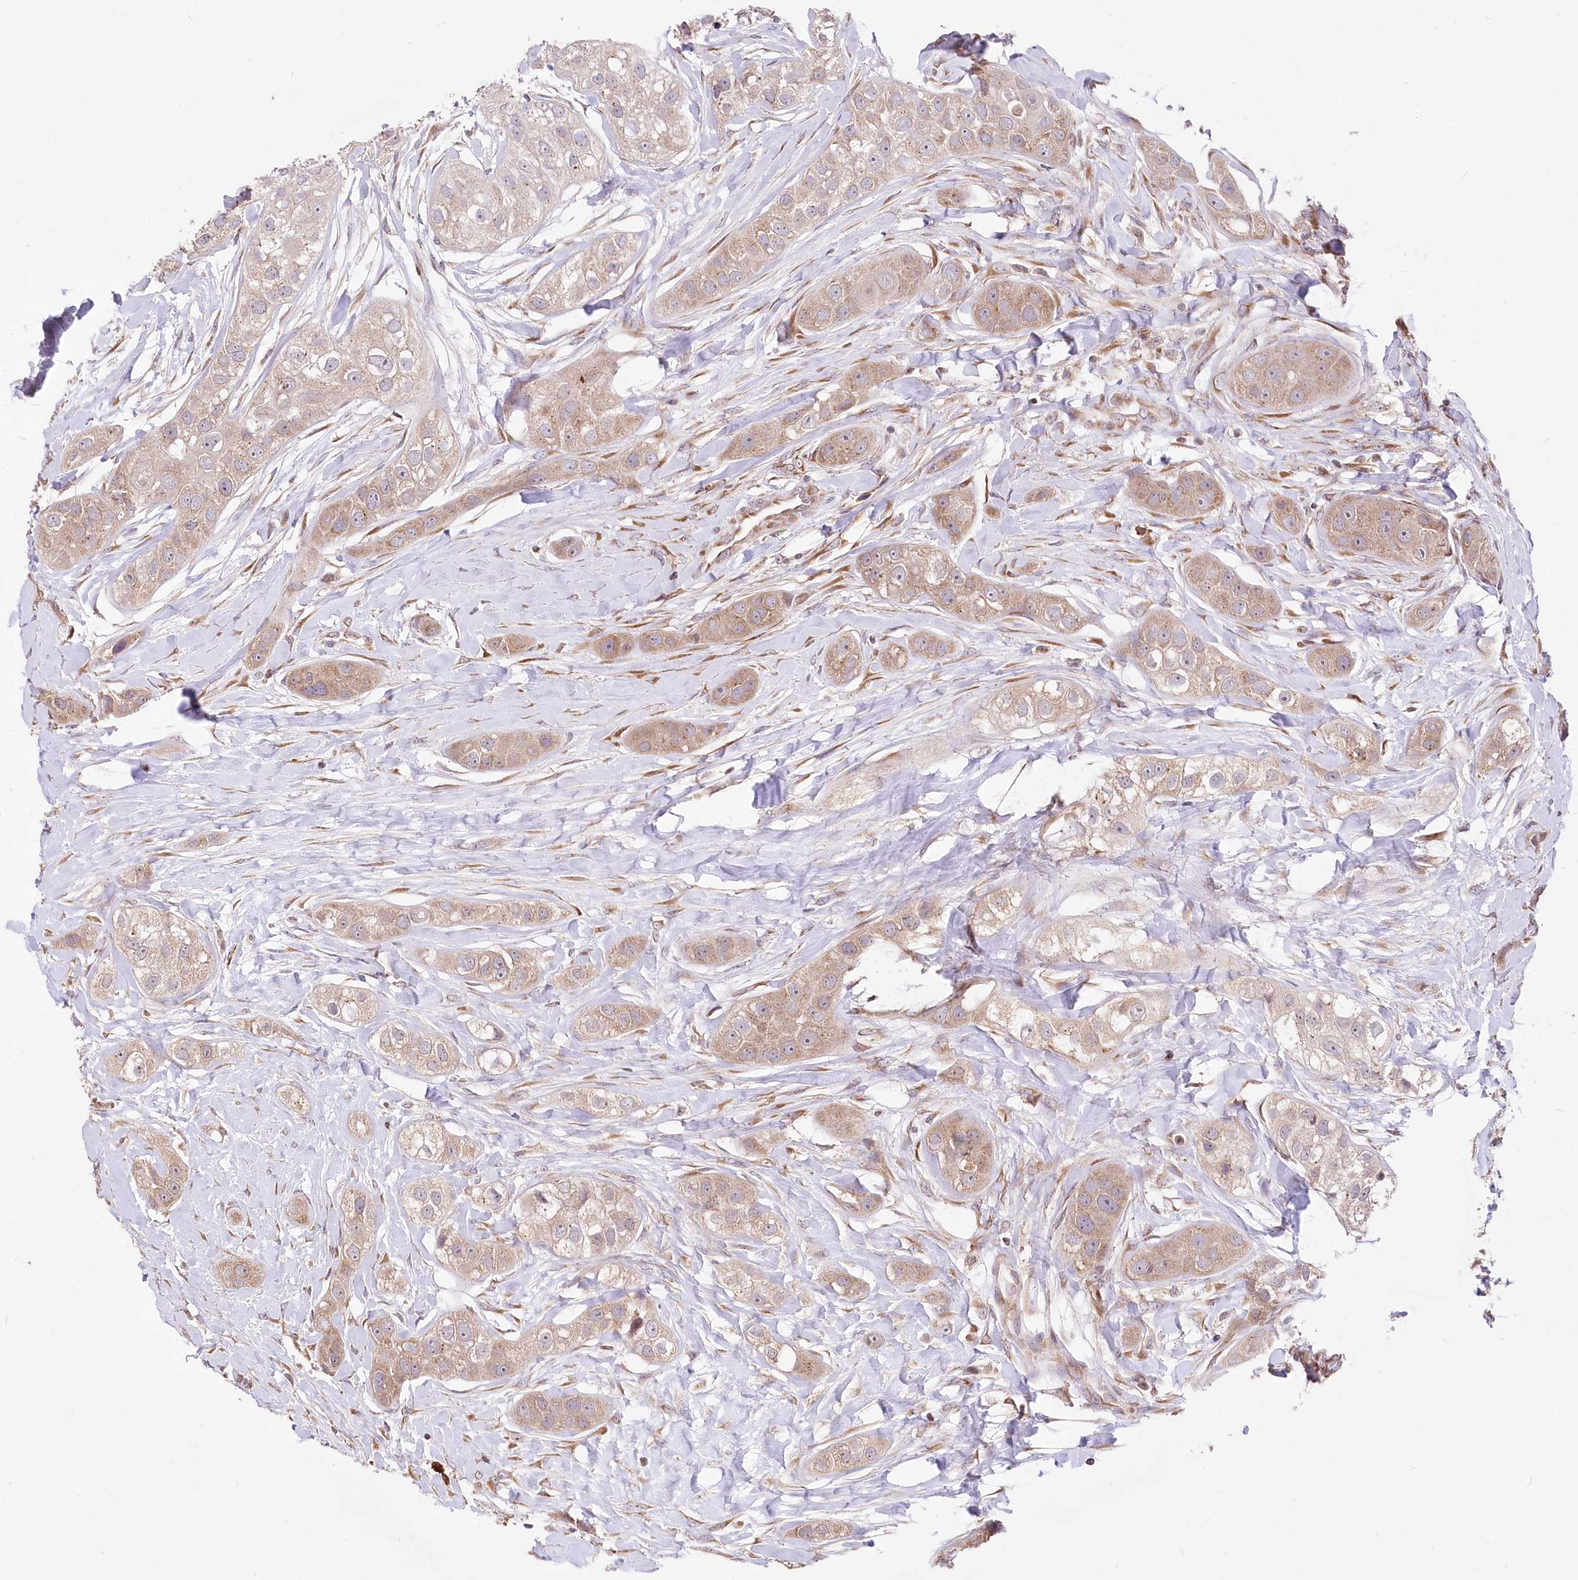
{"staining": {"intensity": "moderate", "quantity": ">75%", "location": "cytoplasmic/membranous"}, "tissue": "head and neck cancer", "cell_type": "Tumor cells", "image_type": "cancer", "snomed": [{"axis": "morphology", "description": "Normal tissue, NOS"}, {"axis": "morphology", "description": "Squamous cell carcinoma, NOS"}, {"axis": "topography", "description": "Skeletal muscle"}, {"axis": "topography", "description": "Head-Neck"}], "caption": "A histopathology image of human squamous cell carcinoma (head and neck) stained for a protein exhibits moderate cytoplasmic/membranous brown staining in tumor cells. (Stains: DAB in brown, nuclei in blue, Microscopy: brightfield microscopy at high magnification).", "gene": "STT3B", "patient": {"sex": "male", "age": 51}}